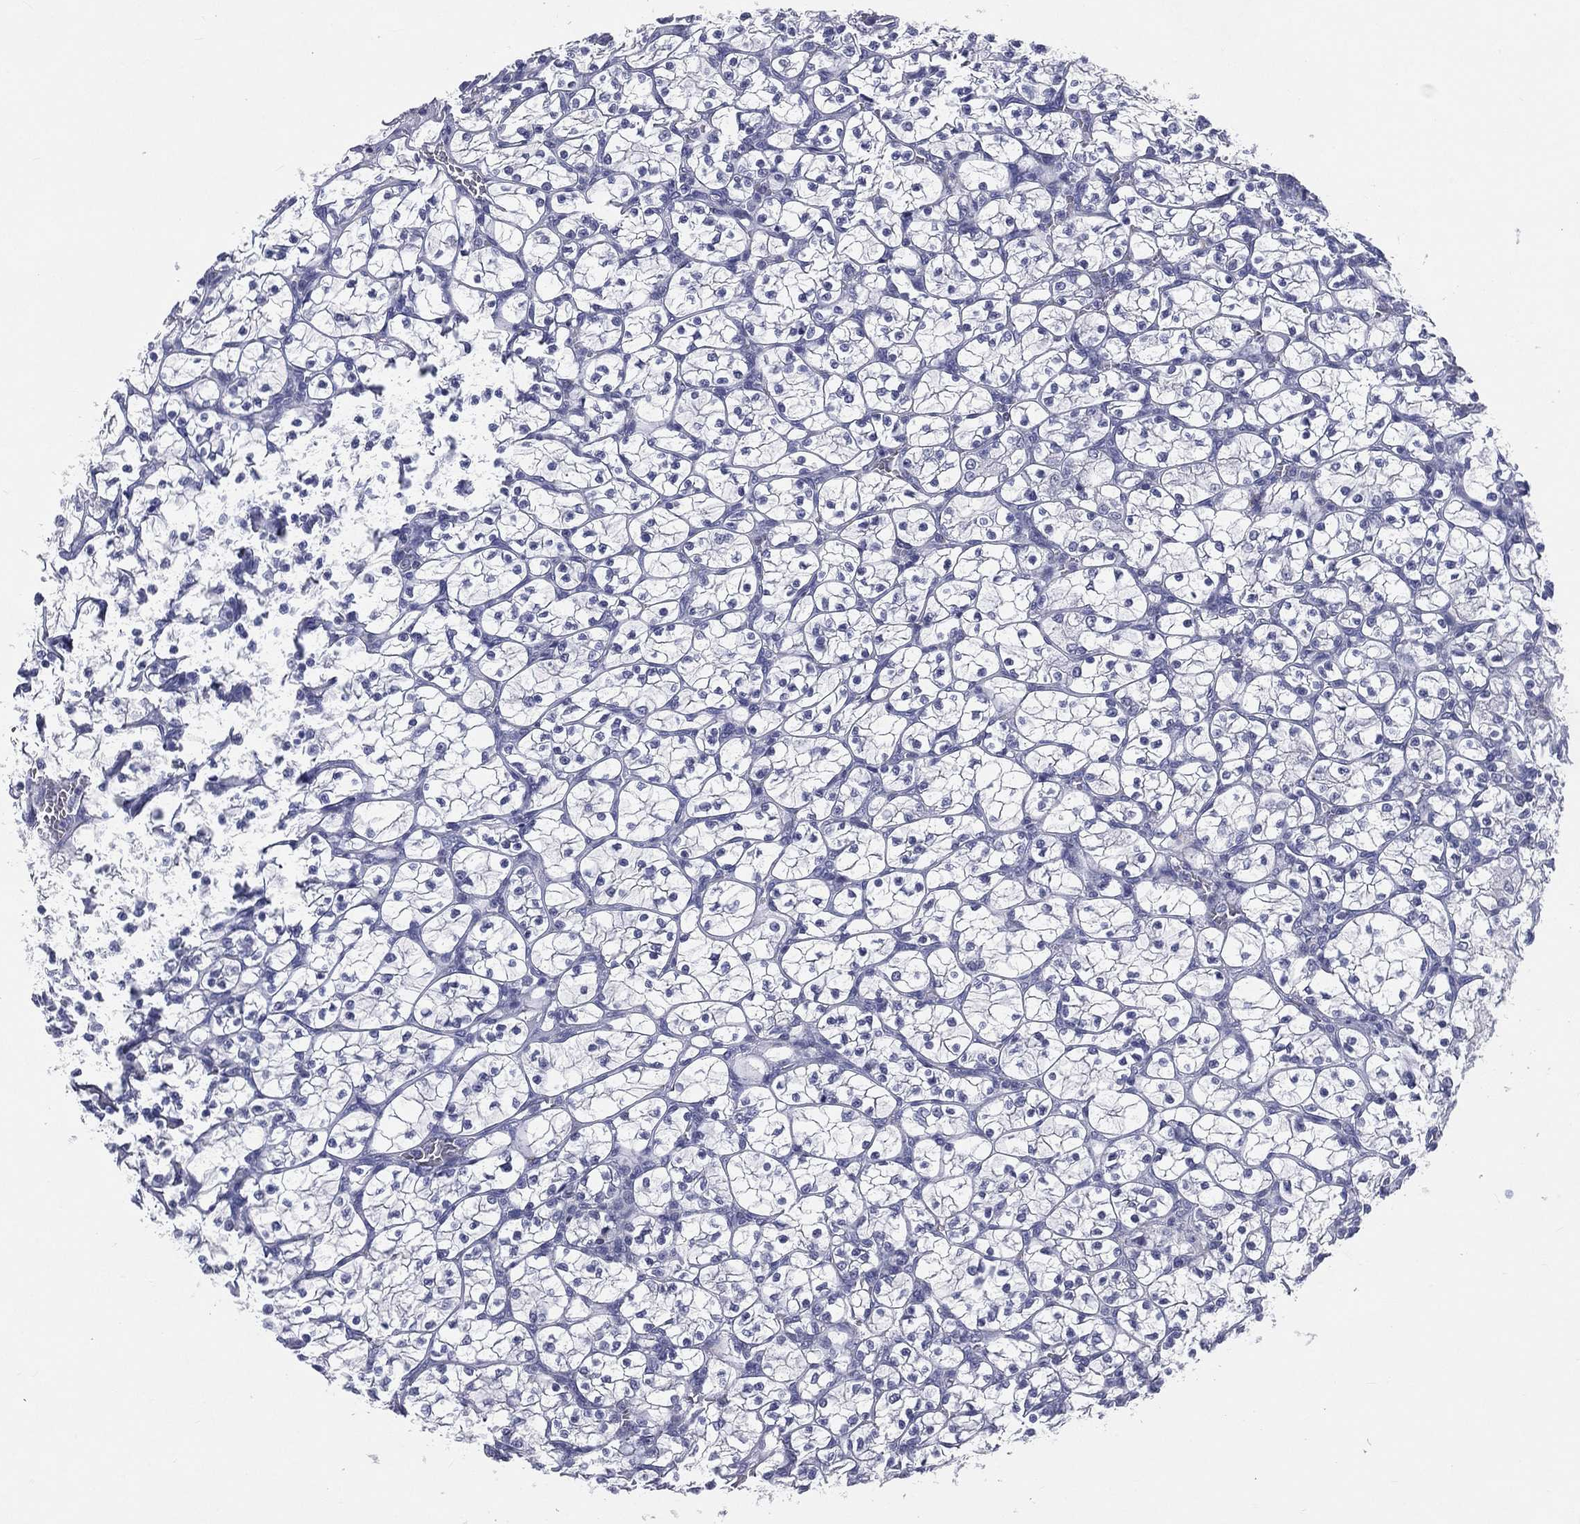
{"staining": {"intensity": "negative", "quantity": "none", "location": "none"}, "tissue": "renal cancer", "cell_type": "Tumor cells", "image_type": "cancer", "snomed": [{"axis": "morphology", "description": "Adenocarcinoma, NOS"}, {"axis": "topography", "description": "Kidney"}], "caption": "Immunohistochemistry (IHC) histopathology image of neoplastic tissue: human renal adenocarcinoma stained with DAB (3,3'-diaminobenzidine) reveals no significant protein staining in tumor cells.", "gene": "IFT27", "patient": {"sex": "female", "age": 89}}